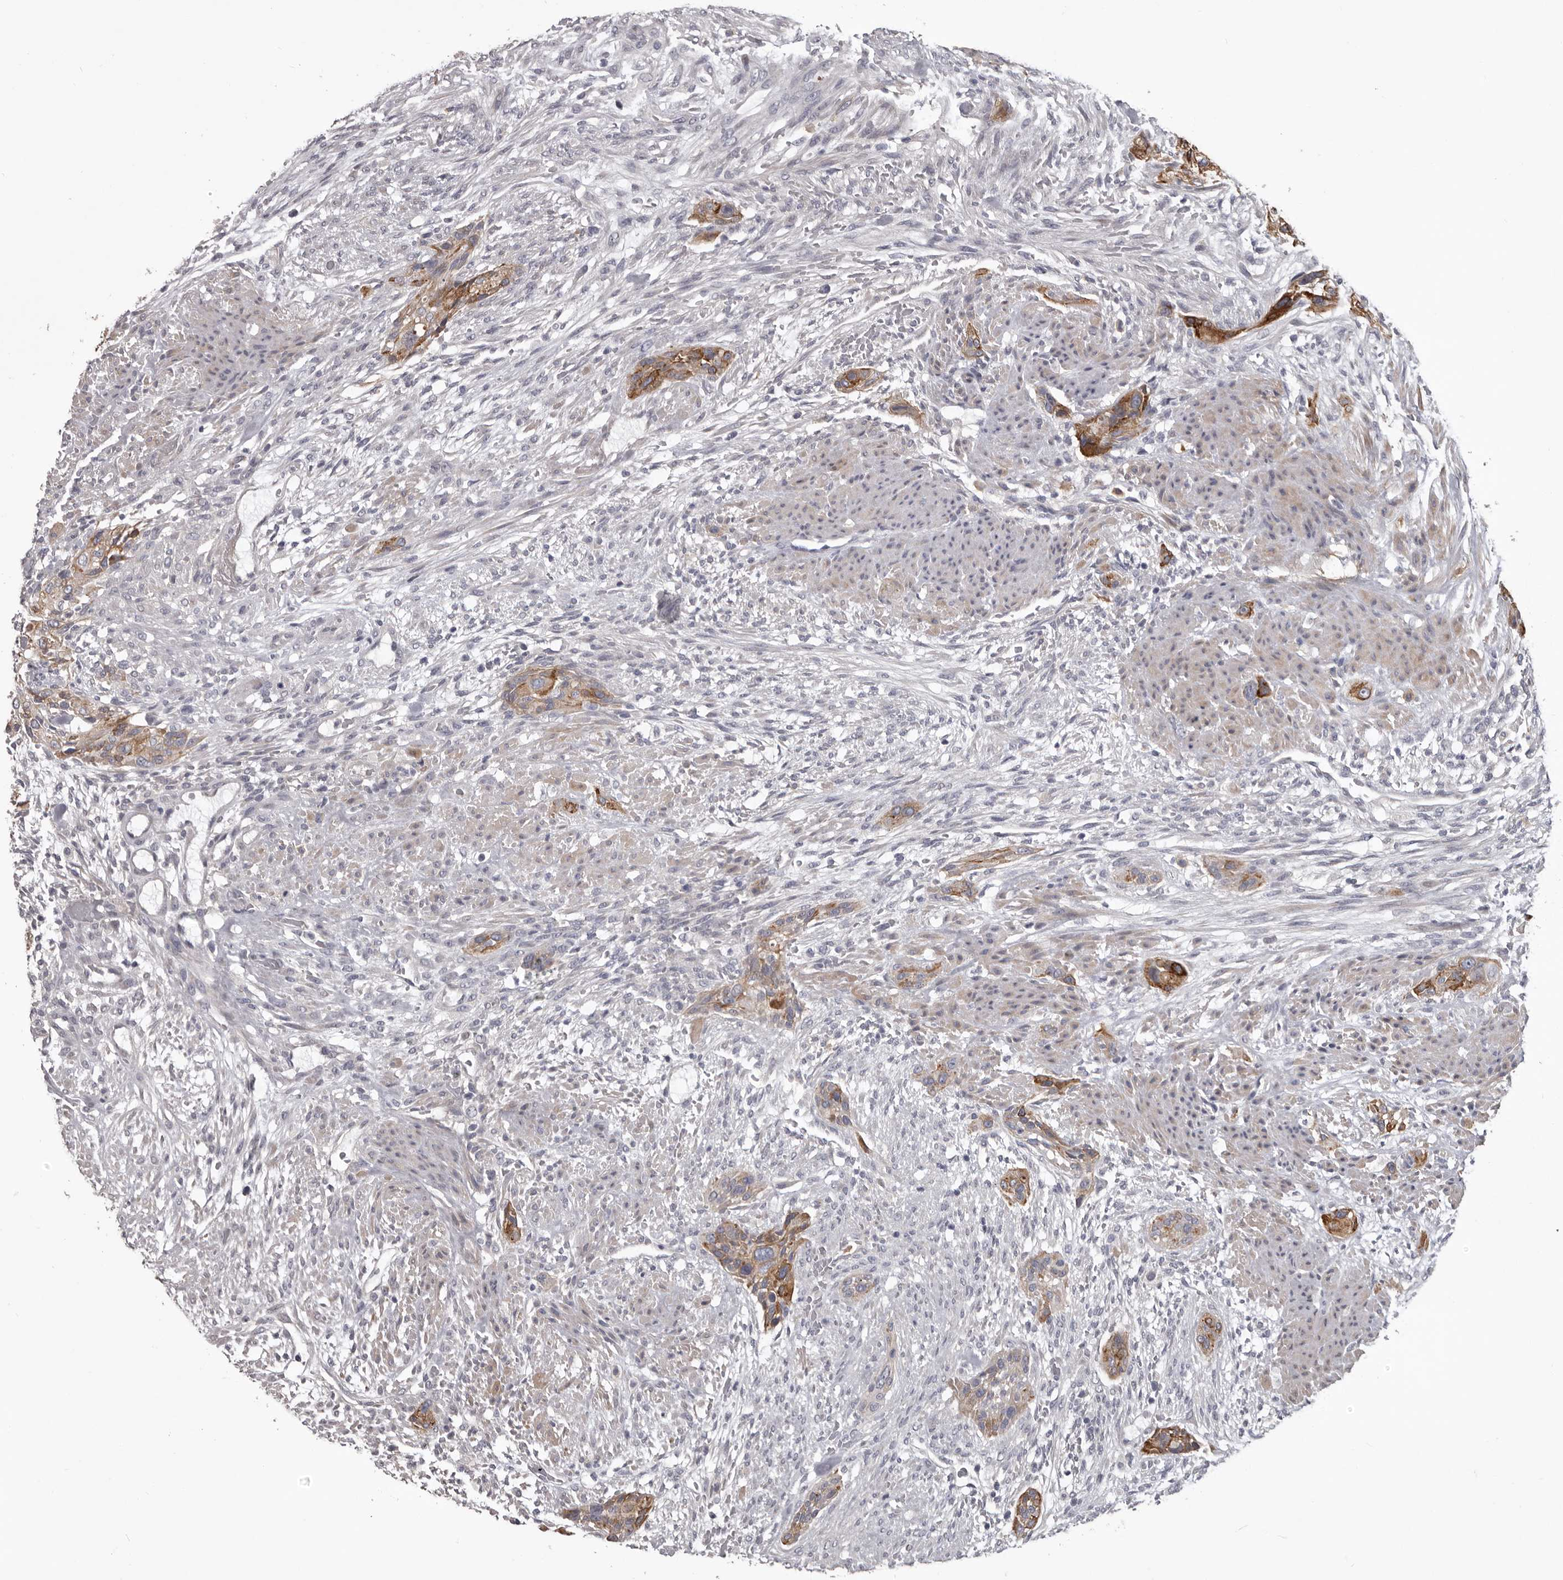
{"staining": {"intensity": "moderate", "quantity": ">75%", "location": "cytoplasmic/membranous"}, "tissue": "urothelial cancer", "cell_type": "Tumor cells", "image_type": "cancer", "snomed": [{"axis": "morphology", "description": "Urothelial carcinoma, High grade"}, {"axis": "topography", "description": "Urinary bladder"}], "caption": "Urothelial cancer was stained to show a protein in brown. There is medium levels of moderate cytoplasmic/membranous positivity in approximately >75% of tumor cells.", "gene": "LPAR6", "patient": {"sex": "male", "age": 35}}